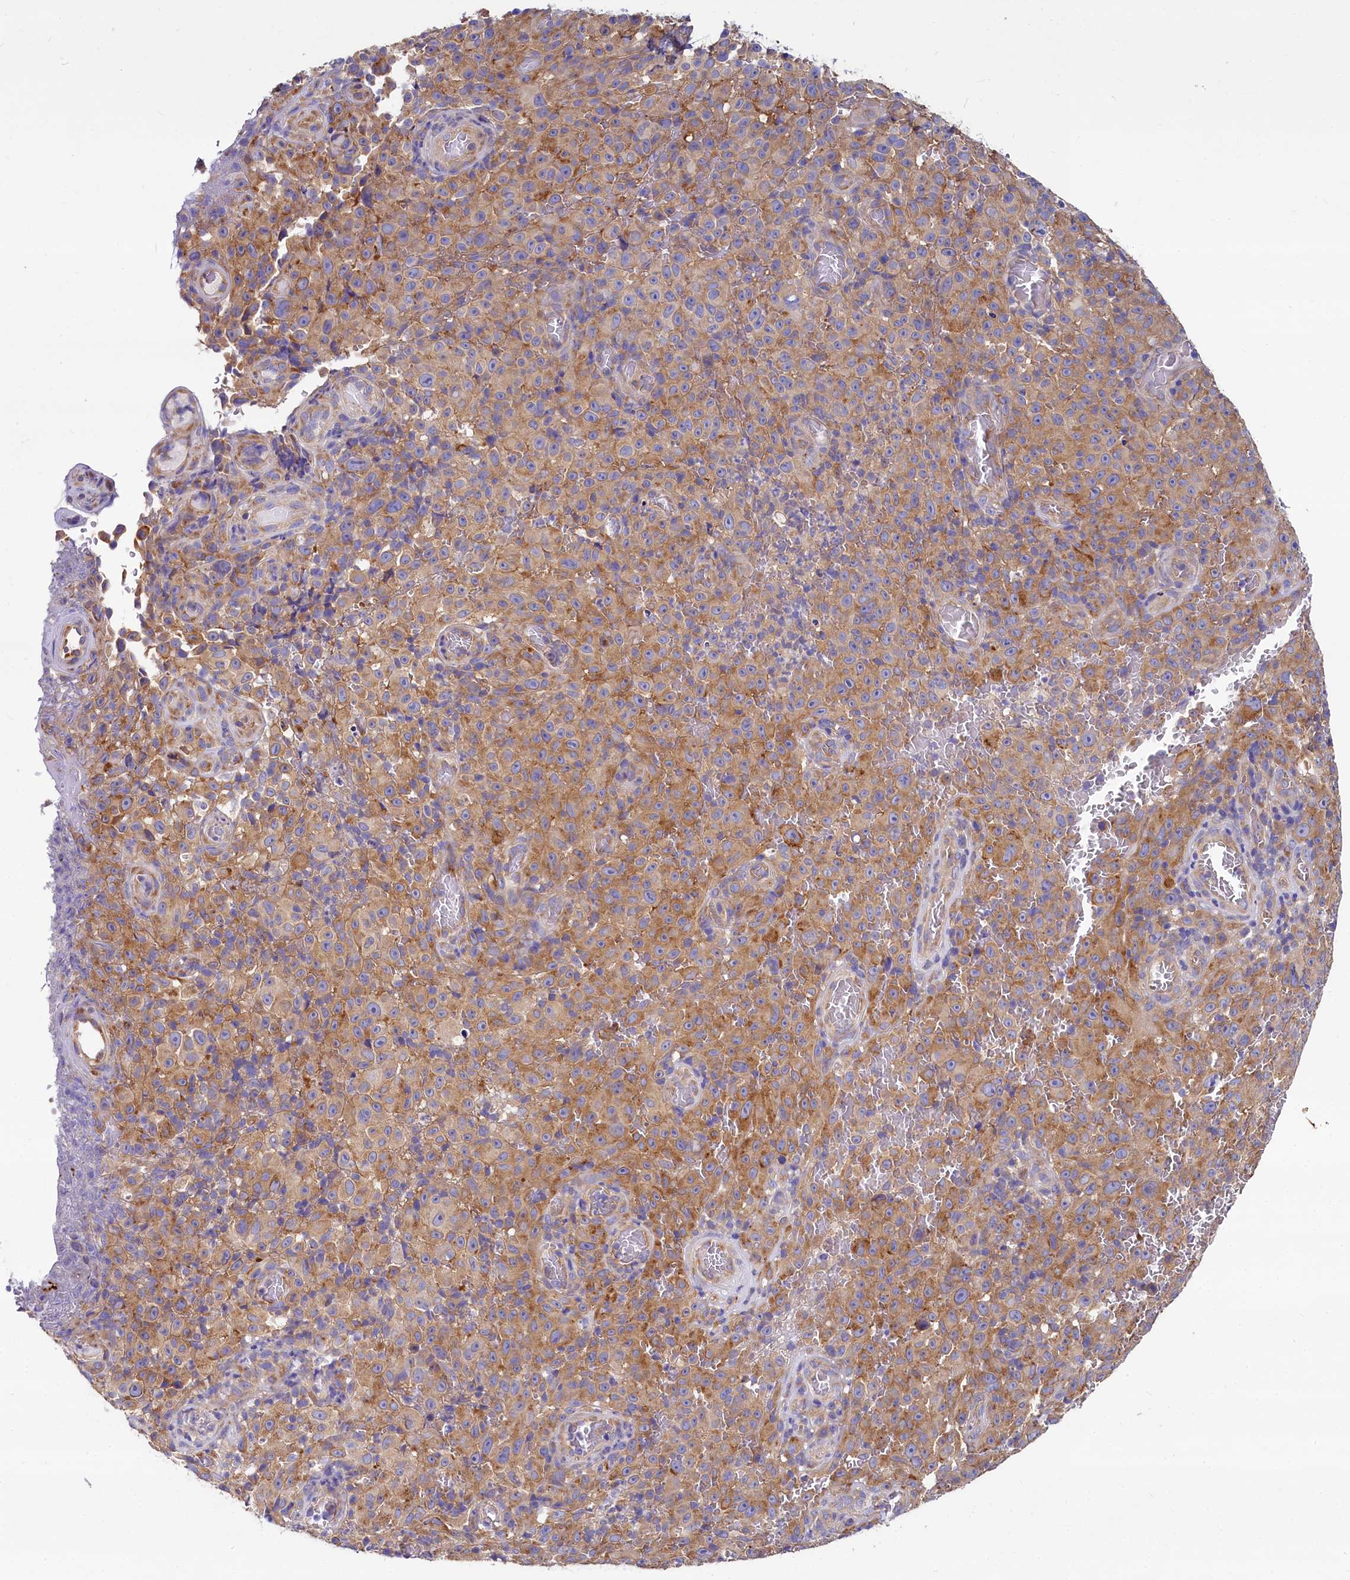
{"staining": {"intensity": "moderate", "quantity": ">75%", "location": "cytoplasmic/membranous"}, "tissue": "melanoma", "cell_type": "Tumor cells", "image_type": "cancer", "snomed": [{"axis": "morphology", "description": "Malignant melanoma, NOS"}, {"axis": "topography", "description": "Skin"}], "caption": "Protein staining of melanoma tissue displays moderate cytoplasmic/membranous positivity in about >75% of tumor cells. (IHC, brightfield microscopy, high magnification).", "gene": "QARS1", "patient": {"sex": "female", "age": 82}}